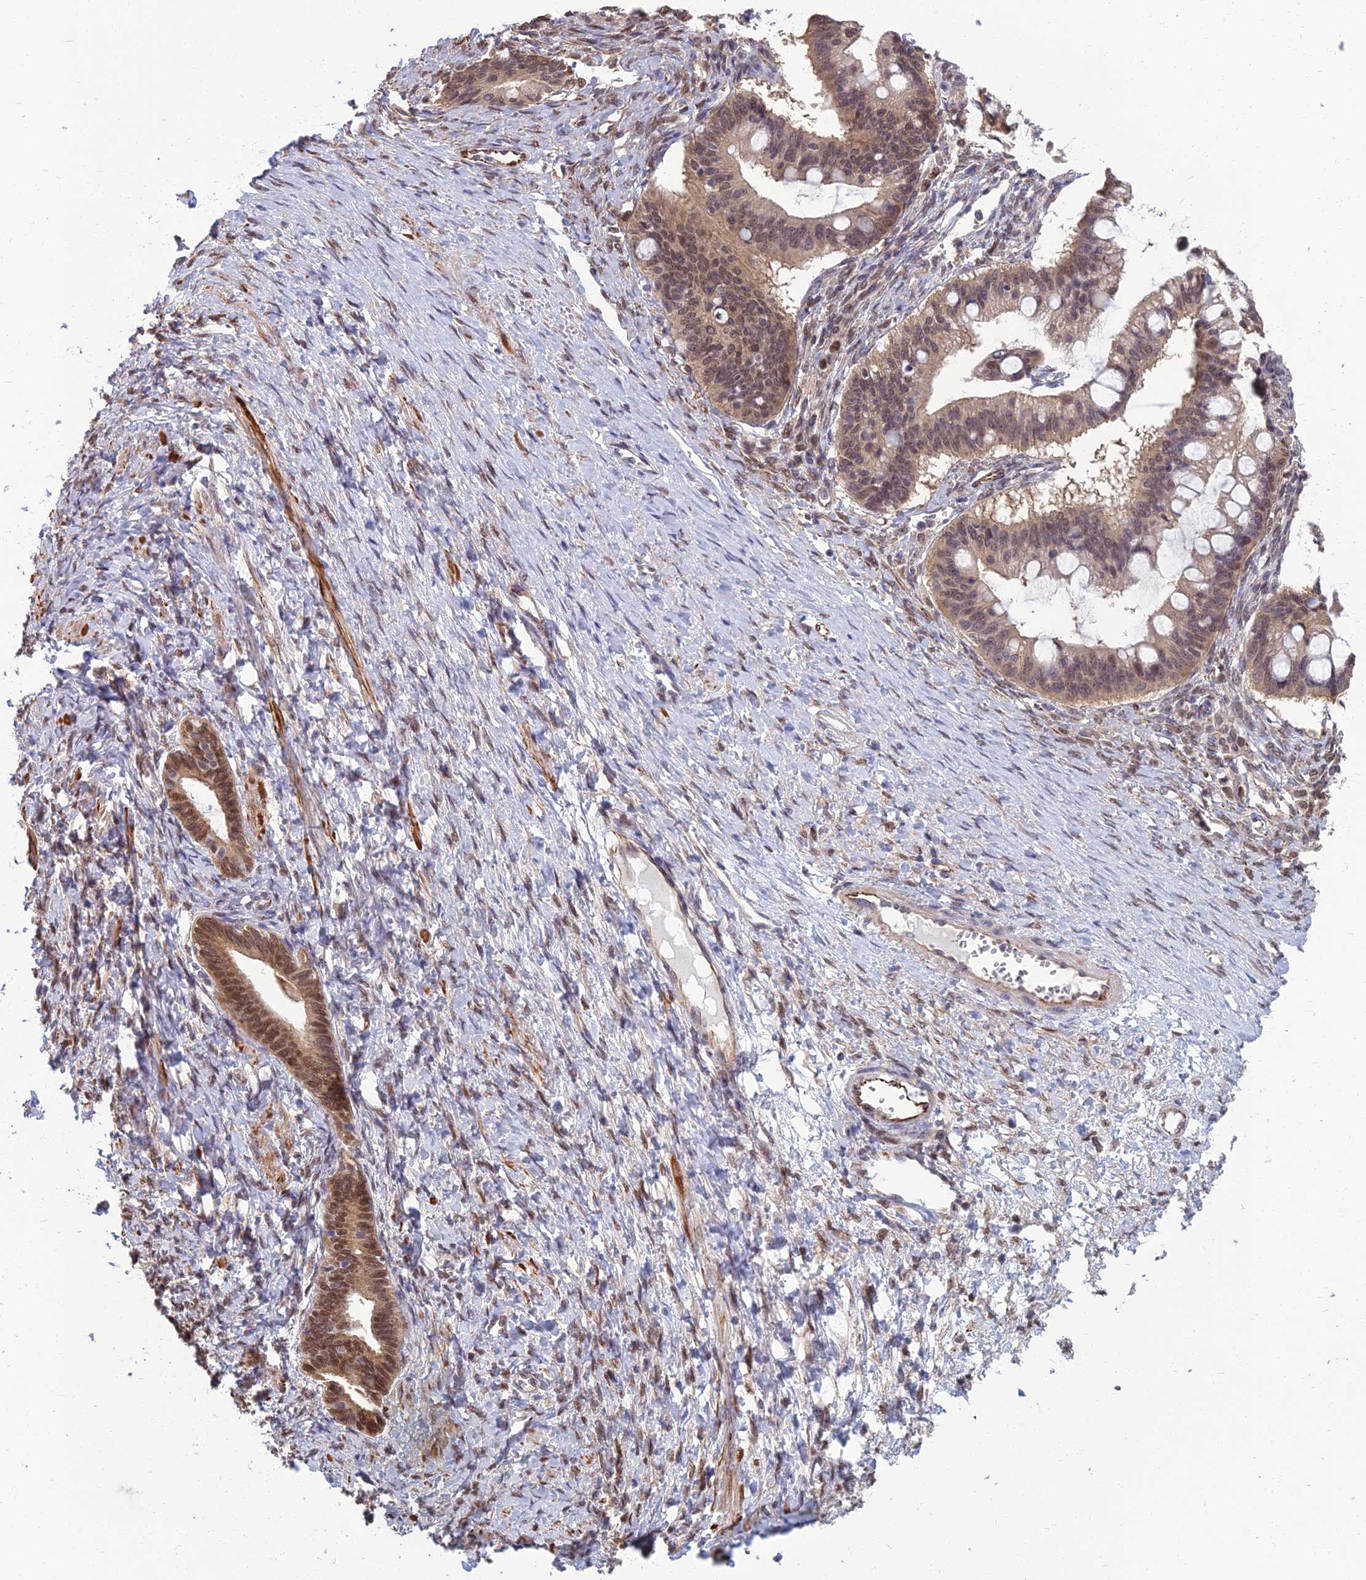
{"staining": {"intensity": "moderate", "quantity": ">75%", "location": "cytoplasmic/membranous,nuclear"}, "tissue": "ovarian cancer", "cell_type": "Tumor cells", "image_type": "cancer", "snomed": [{"axis": "morphology", "description": "Cystadenocarcinoma, mucinous, NOS"}, {"axis": "topography", "description": "Ovary"}], "caption": "This photomicrograph displays IHC staining of human mucinous cystadenocarcinoma (ovarian), with medium moderate cytoplasmic/membranous and nuclear positivity in about >75% of tumor cells.", "gene": "NR4A3", "patient": {"sex": "female", "age": 73}}